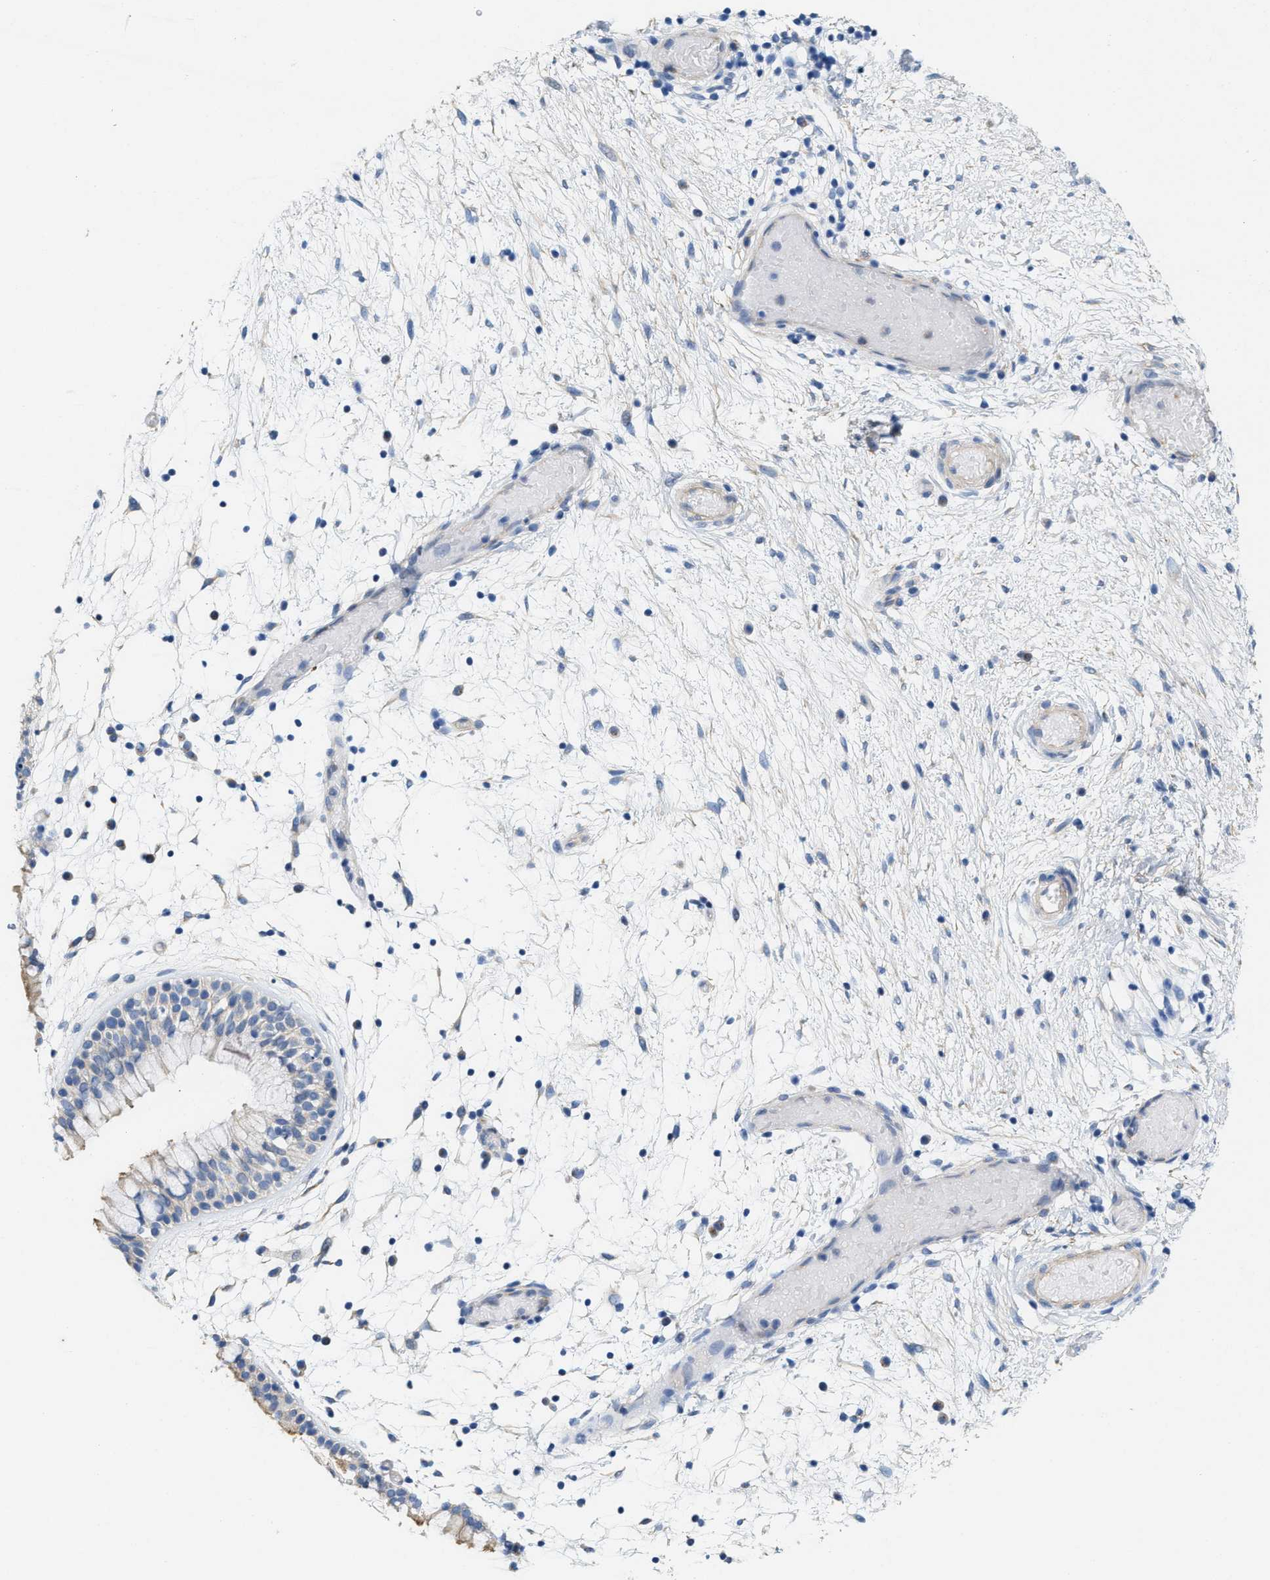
{"staining": {"intensity": "negative", "quantity": "none", "location": "none"}, "tissue": "nasopharynx", "cell_type": "Respiratory epithelial cells", "image_type": "normal", "snomed": [{"axis": "morphology", "description": "Normal tissue, NOS"}, {"axis": "morphology", "description": "Inflammation, NOS"}, {"axis": "topography", "description": "Nasopharynx"}], "caption": "An image of nasopharynx stained for a protein shows no brown staining in respiratory epithelial cells. Brightfield microscopy of immunohistochemistry (IHC) stained with DAB (brown) and hematoxylin (blue), captured at high magnification.", "gene": "CPA2", "patient": {"sex": "male", "age": 48}}